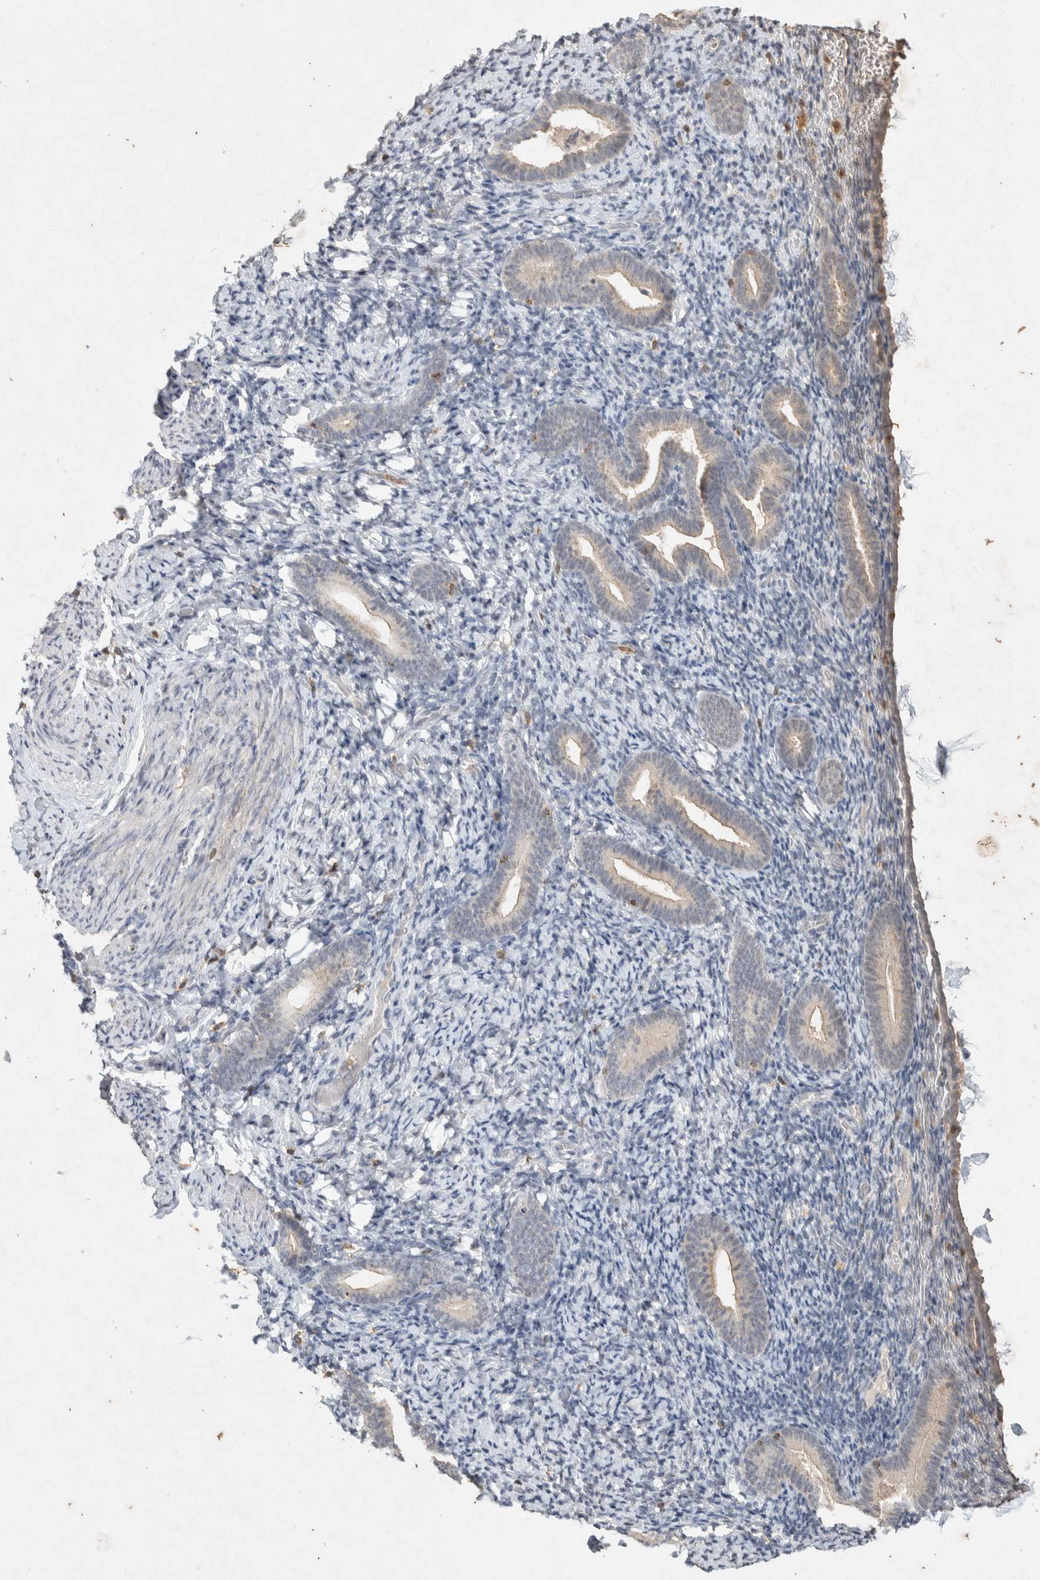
{"staining": {"intensity": "negative", "quantity": "none", "location": "none"}, "tissue": "endometrium", "cell_type": "Cells in endometrial stroma", "image_type": "normal", "snomed": [{"axis": "morphology", "description": "Normal tissue, NOS"}, {"axis": "topography", "description": "Endometrium"}], "caption": "This is an immunohistochemistry histopathology image of unremarkable human endometrium. There is no positivity in cells in endometrial stroma.", "gene": "RAC2", "patient": {"sex": "female", "age": 51}}